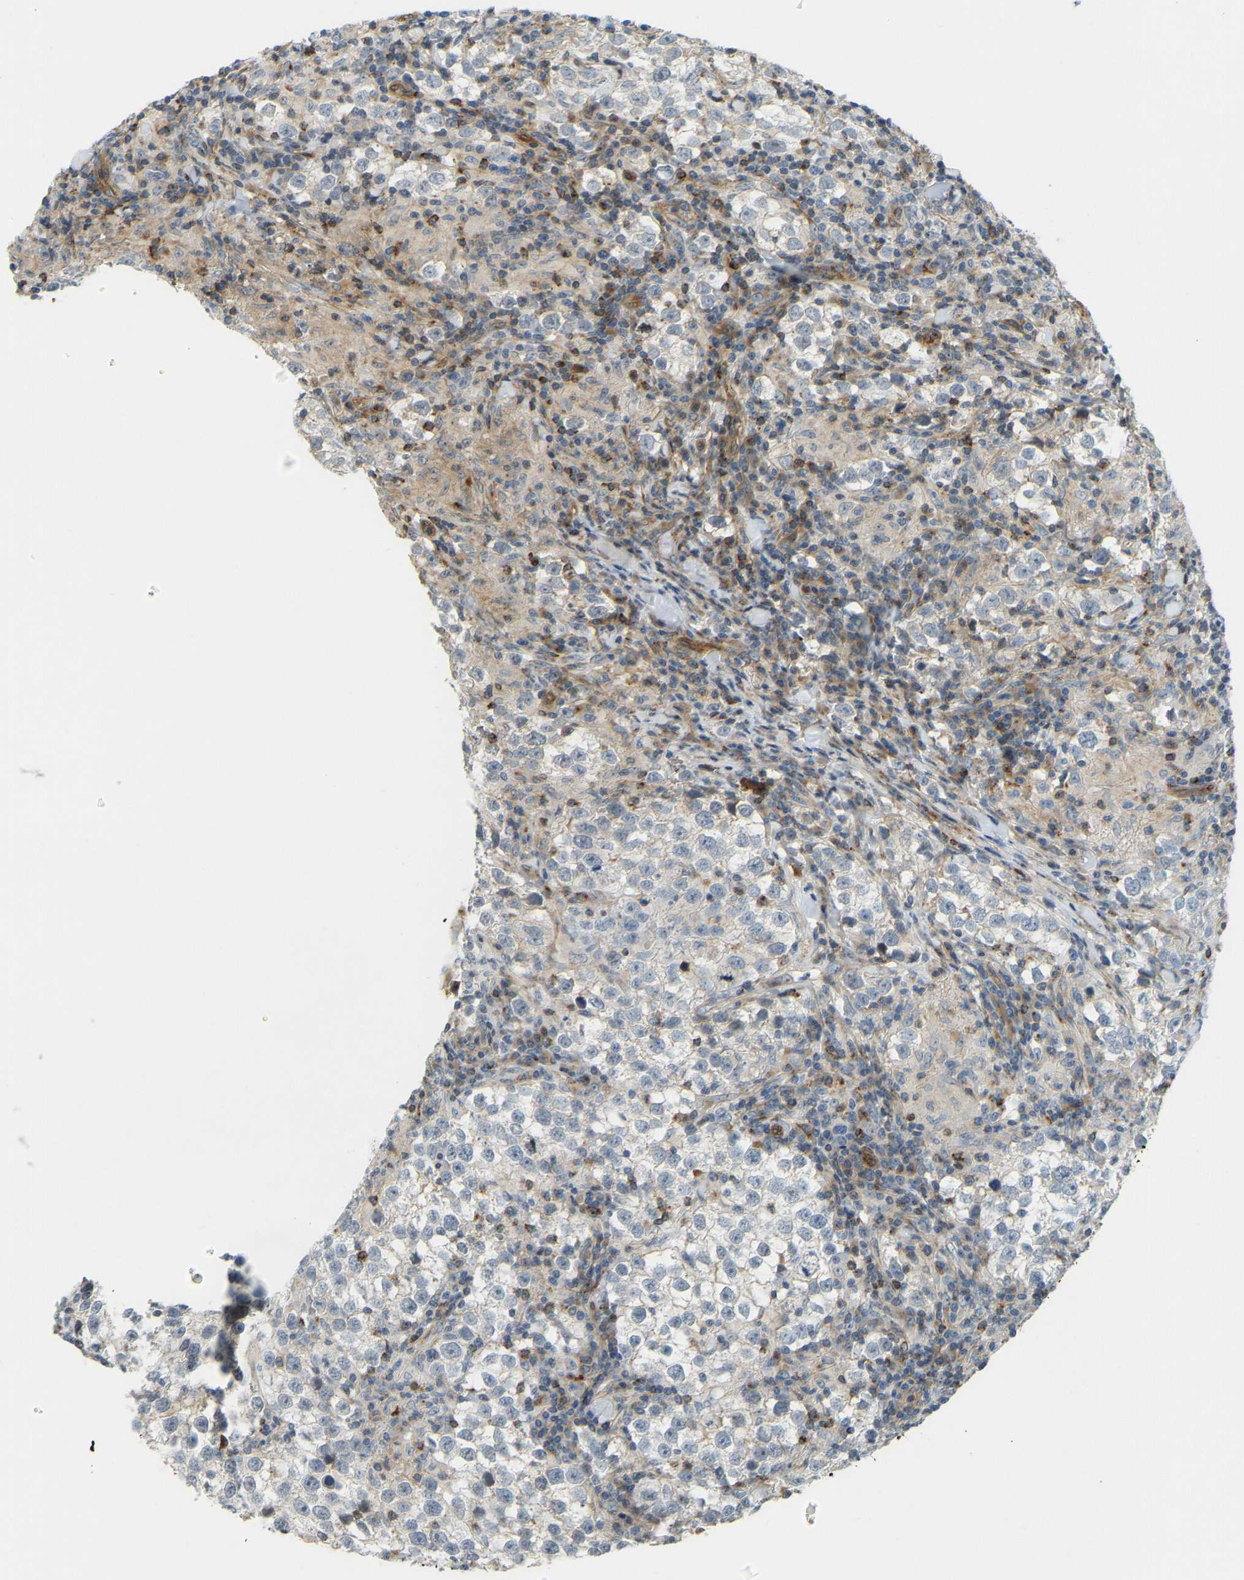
{"staining": {"intensity": "negative", "quantity": "none", "location": "none"}, "tissue": "testis cancer", "cell_type": "Tumor cells", "image_type": "cancer", "snomed": [{"axis": "morphology", "description": "Seminoma, NOS"}, {"axis": "morphology", "description": "Carcinoma, Embryonal, NOS"}, {"axis": "topography", "description": "Testis"}], "caption": "Immunohistochemical staining of seminoma (testis) exhibits no significant expression in tumor cells.", "gene": "KIAA1671", "patient": {"sex": "male", "age": 36}}